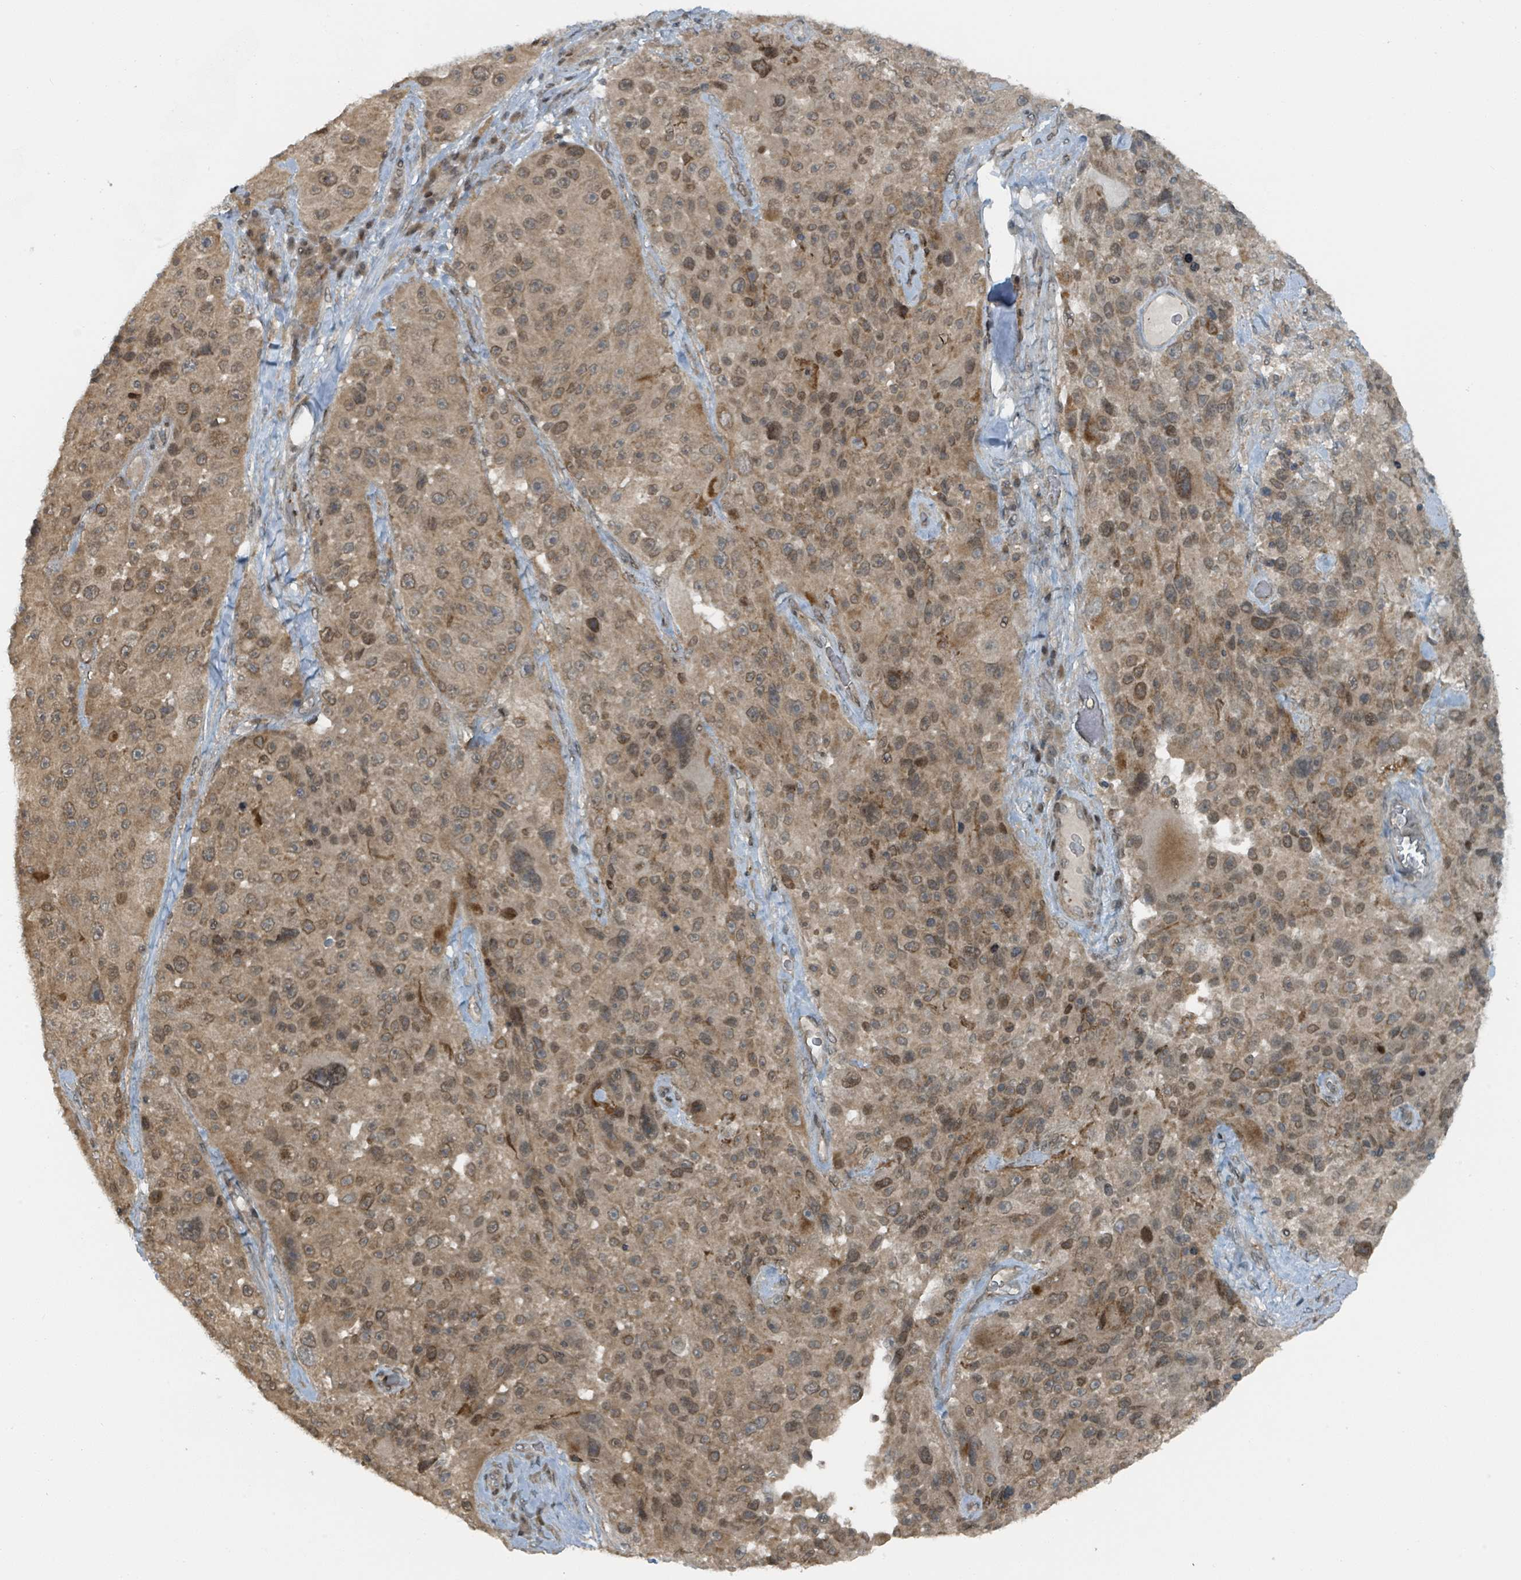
{"staining": {"intensity": "moderate", "quantity": ">75%", "location": "cytoplasmic/membranous,nuclear"}, "tissue": "melanoma", "cell_type": "Tumor cells", "image_type": "cancer", "snomed": [{"axis": "morphology", "description": "Malignant melanoma, Metastatic site"}, {"axis": "topography", "description": "Lymph node"}], "caption": "Malignant melanoma (metastatic site) tissue shows moderate cytoplasmic/membranous and nuclear positivity in approximately >75% of tumor cells, visualized by immunohistochemistry. The protein of interest is shown in brown color, while the nuclei are stained blue.", "gene": "PHIP", "patient": {"sex": "male", "age": 62}}